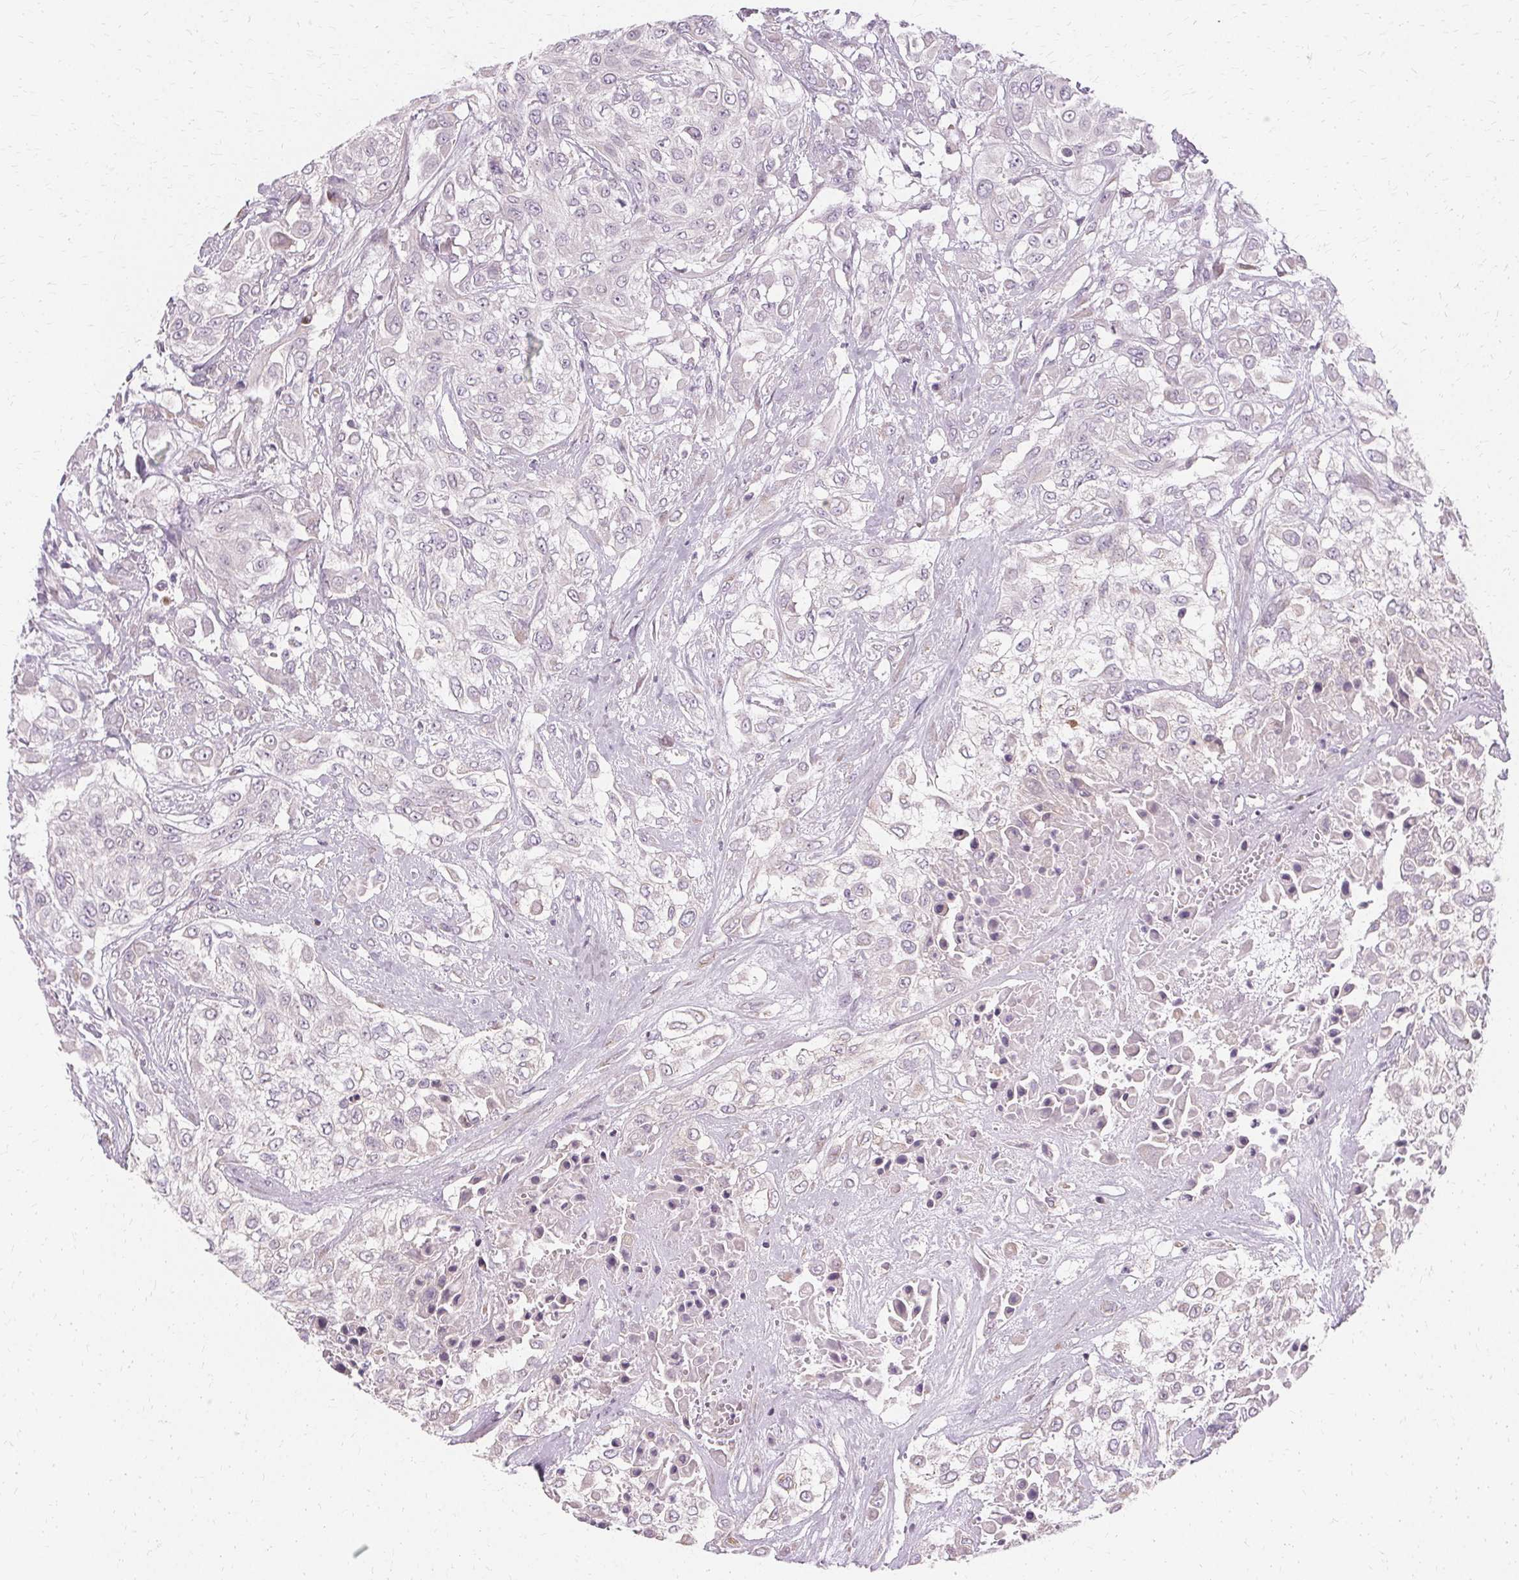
{"staining": {"intensity": "negative", "quantity": "none", "location": "none"}, "tissue": "urothelial cancer", "cell_type": "Tumor cells", "image_type": "cancer", "snomed": [{"axis": "morphology", "description": "Urothelial carcinoma, High grade"}, {"axis": "topography", "description": "Urinary bladder"}], "caption": "Immunohistochemistry (IHC) histopathology image of neoplastic tissue: human urothelial cancer stained with DAB exhibits no significant protein positivity in tumor cells. (DAB (3,3'-diaminobenzidine) immunohistochemistry visualized using brightfield microscopy, high magnification).", "gene": "FCRL3", "patient": {"sex": "male", "age": 57}}